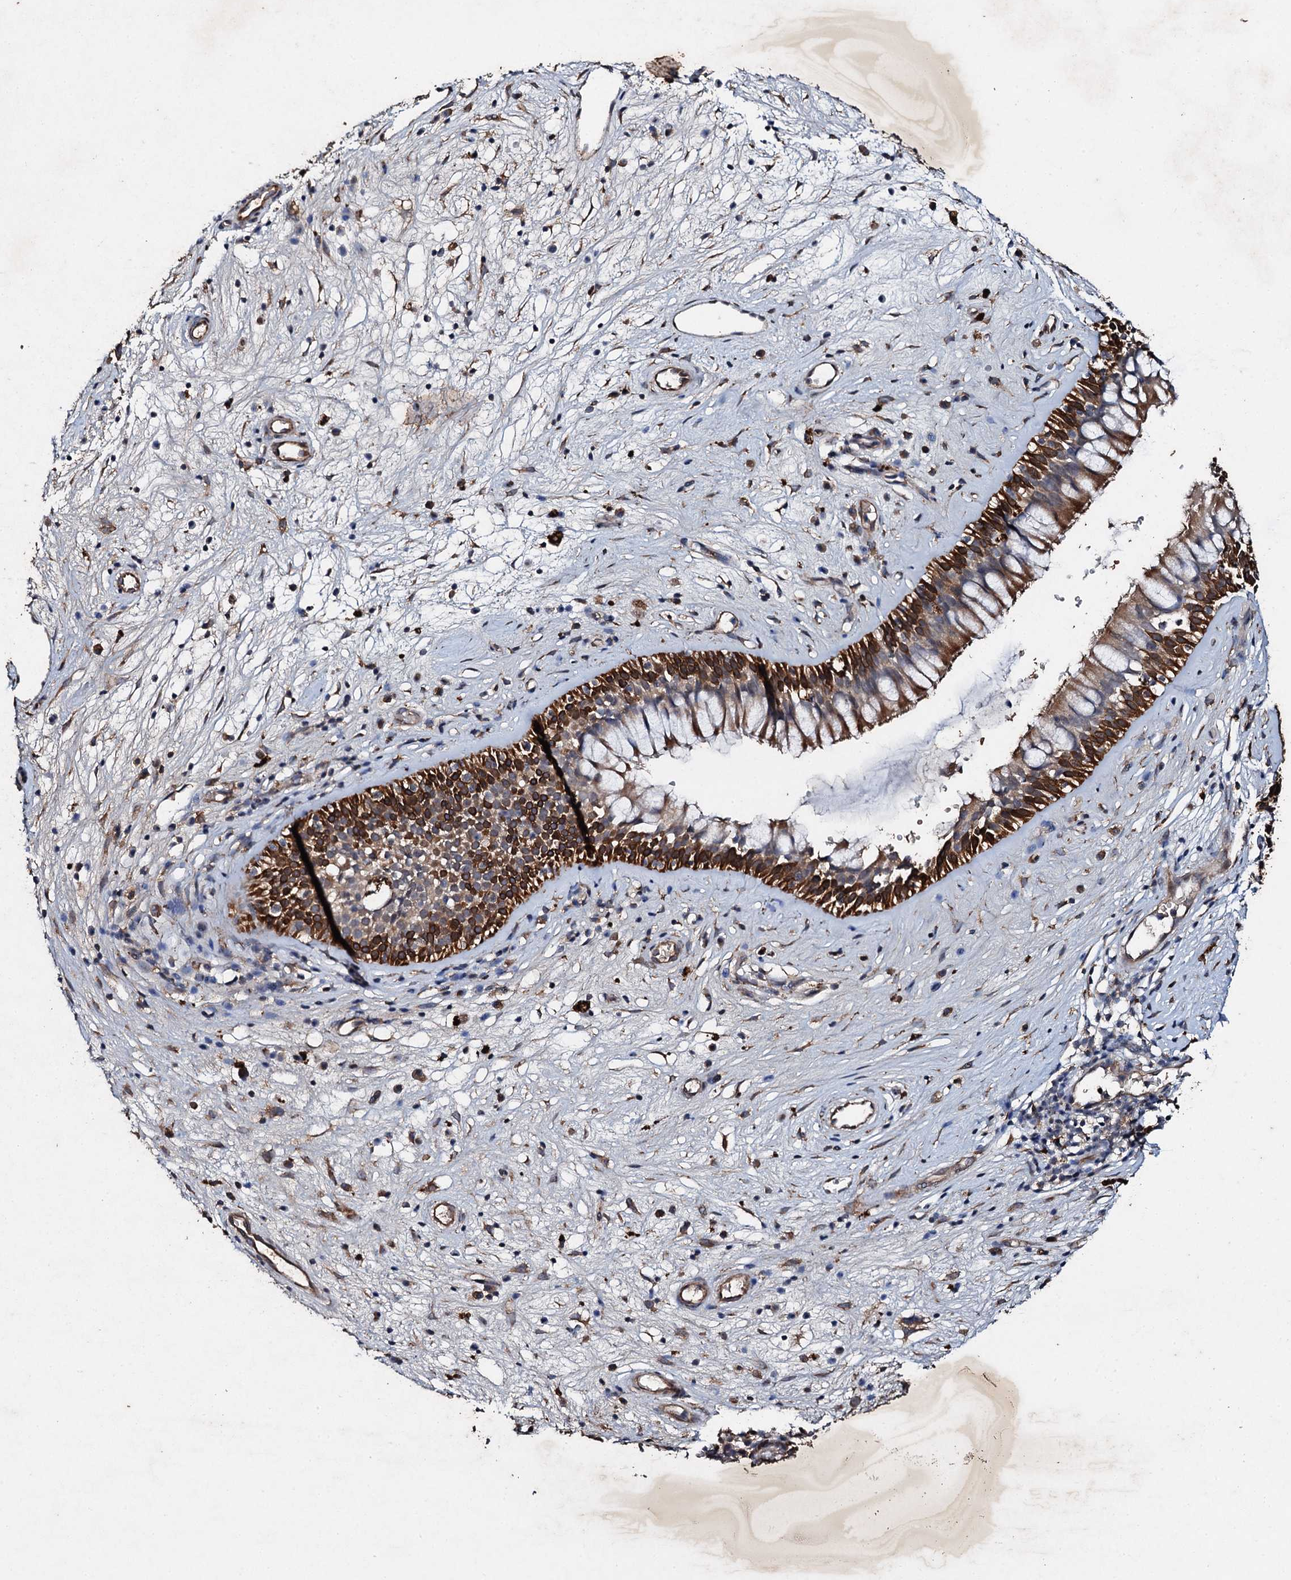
{"staining": {"intensity": "strong", "quantity": ">75%", "location": "cytoplasmic/membranous"}, "tissue": "nasopharynx", "cell_type": "Respiratory epithelial cells", "image_type": "normal", "snomed": [{"axis": "morphology", "description": "Normal tissue, NOS"}, {"axis": "topography", "description": "Nasopharynx"}], "caption": "Nasopharynx stained for a protein (brown) shows strong cytoplasmic/membranous positive positivity in approximately >75% of respiratory epithelial cells.", "gene": "ADAMTS10", "patient": {"sex": "male", "age": 32}}